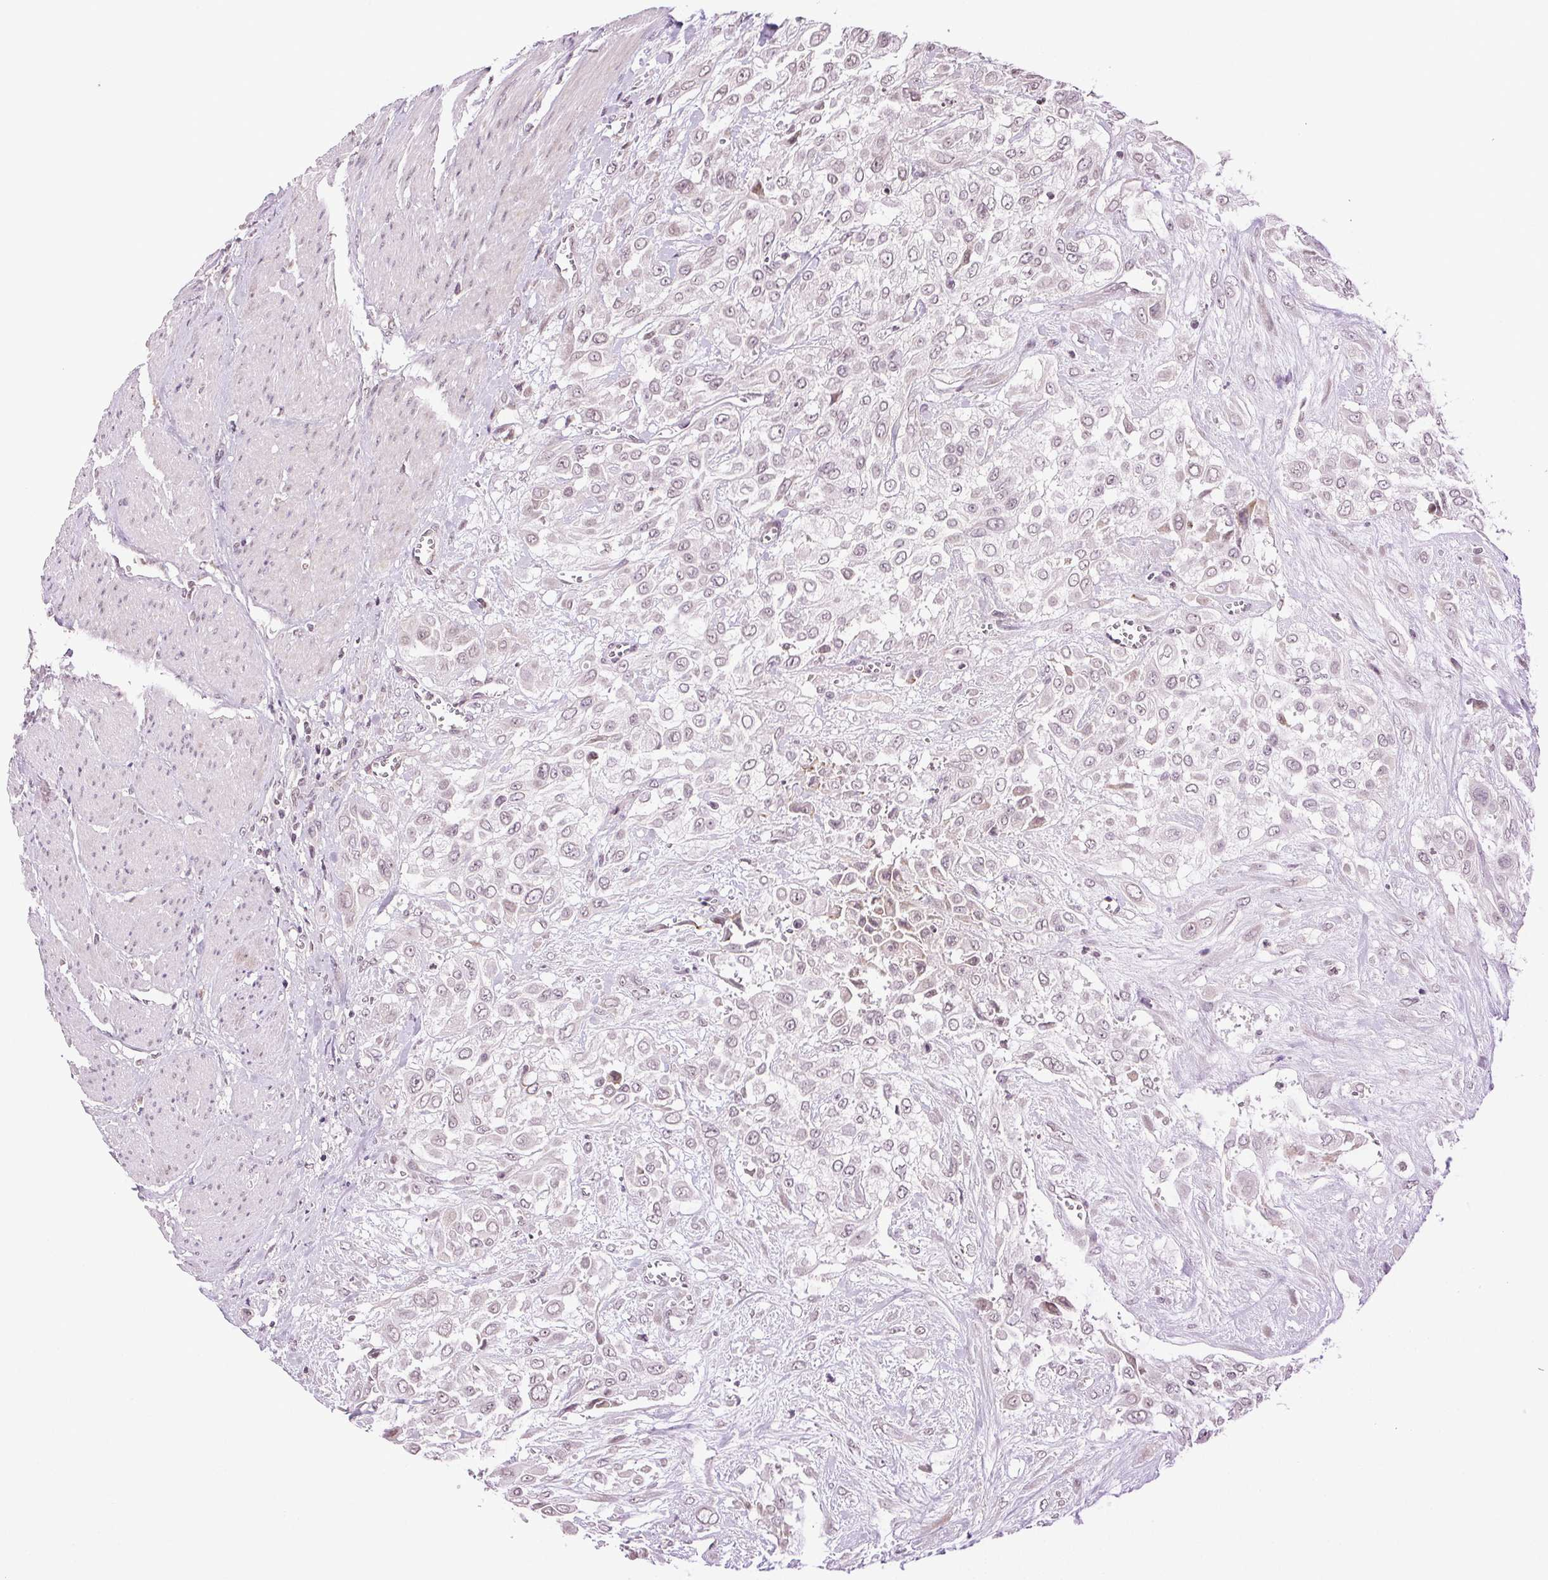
{"staining": {"intensity": "negative", "quantity": "none", "location": "none"}, "tissue": "urothelial cancer", "cell_type": "Tumor cells", "image_type": "cancer", "snomed": [{"axis": "morphology", "description": "Urothelial carcinoma, High grade"}, {"axis": "topography", "description": "Urinary bladder"}], "caption": "DAB (3,3'-diaminobenzidine) immunohistochemical staining of human urothelial cancer shows no significant positivity in tumor cells.", "gene": "TNNT3", "patient": {"sex": "male", "age": 57}}